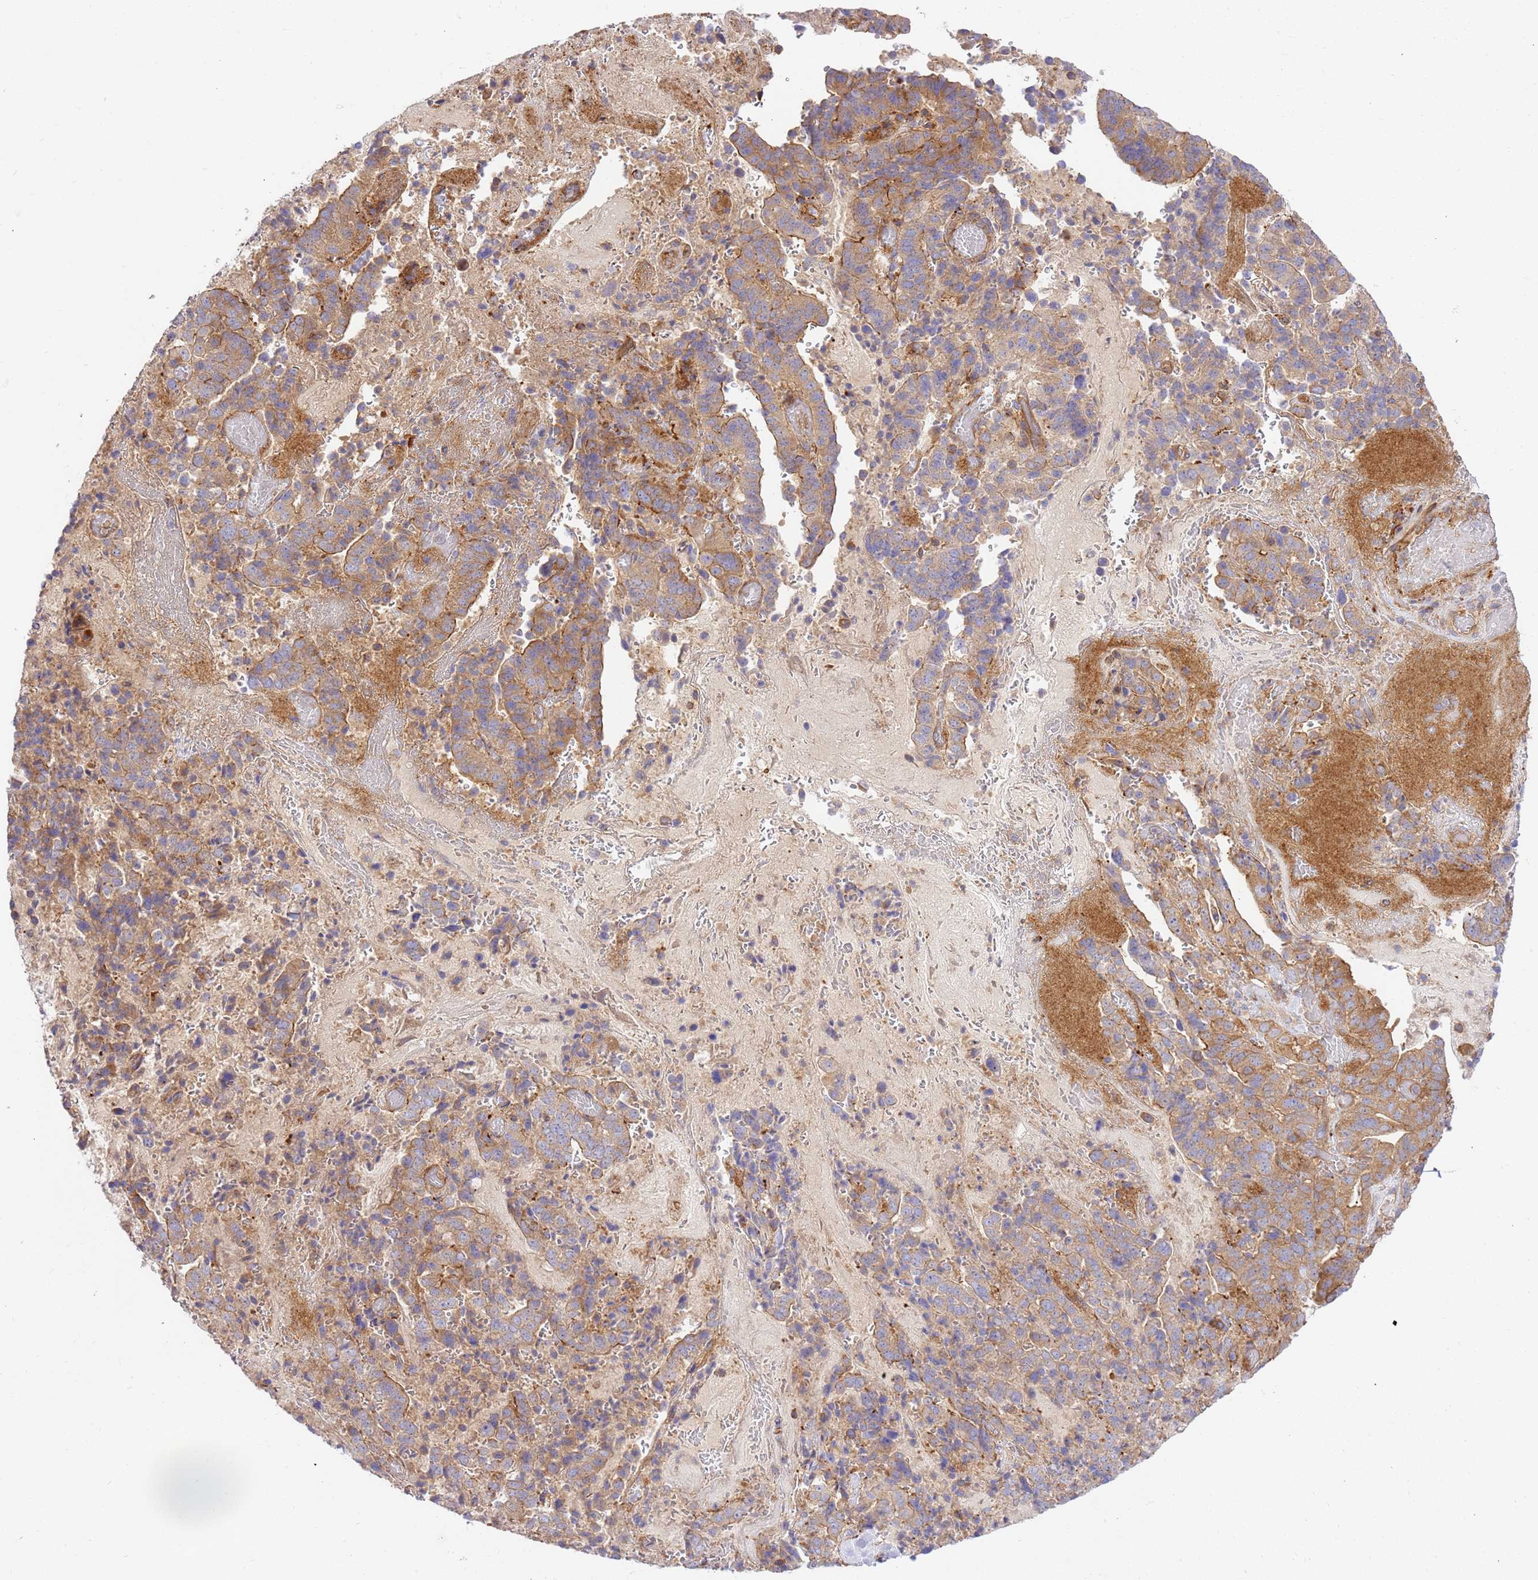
{"staining": {"intensity": "moderate", "quantity": ">75%", "location": "cytoplasmic/membranous"}, "tissue": "stomach cancer", "cell_type": "Tumor cells", "image_type": "cancer", "snomed": [{"axis": "morphology", "description": "Adenocarcinoma, NOS"}, {"axis": "topography", "description": "Stomach"}], "caption": "Immunohistochemical staining of adenocarcinoma (stomach) displays moderate cytoplasmic/membranous protein staining in about >75% of tumor cells. Using DAB (brown) and hematoxylin (blue) stains, captured at high magnification using brightfield microscopy.", "gene": "EFCAB8", "patient": {"sex": "male", "age": 48}}